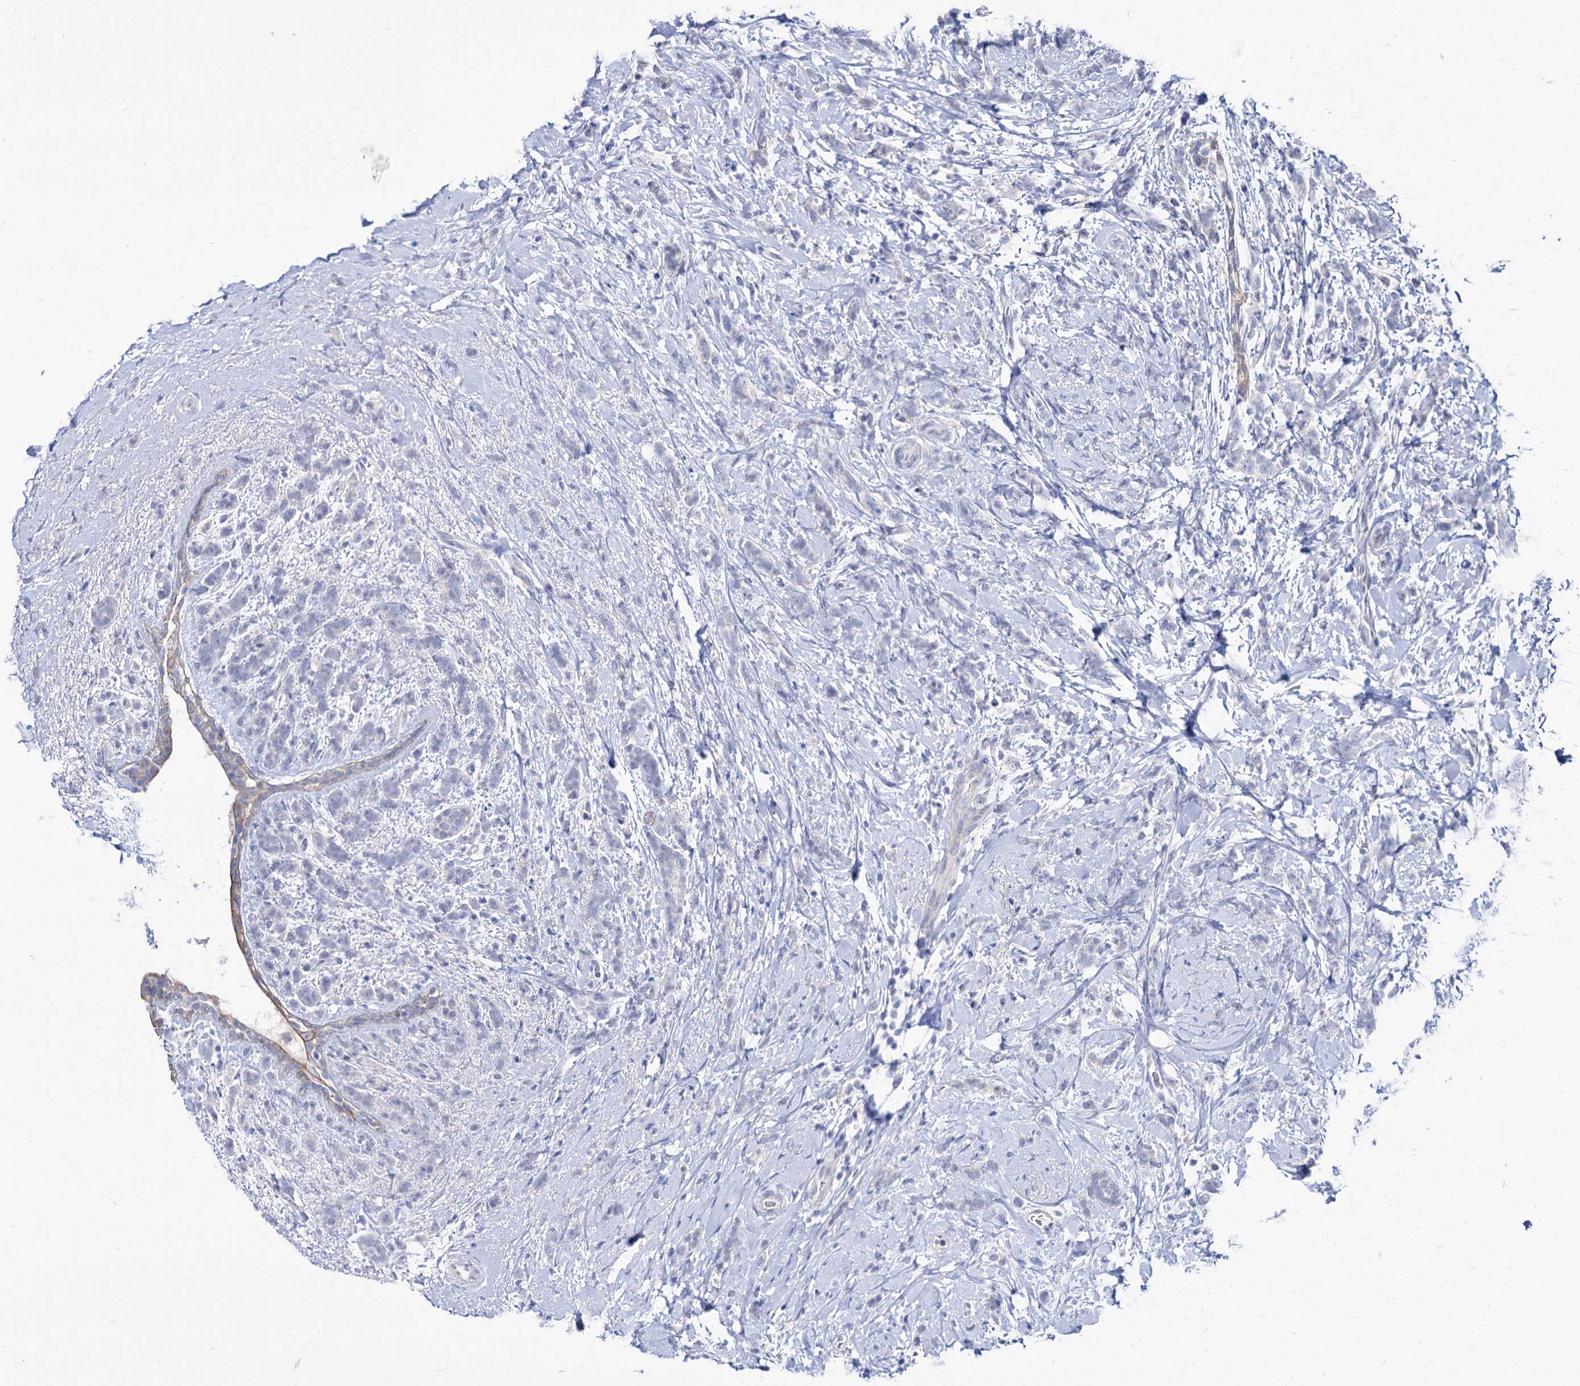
{"staining": {"intensity": "negative", "quantity": "none", "location": "none"}, "tissue": "breast cancer", "cell_type": "Tumor cells", "image_type": "cancer", "snomed": [{"axis": "morphology", "description": "Lobular carcinoma"}, {"axis": "topography", "description": "Breast"}], "caption": "Immunohistochemical staining of breast cancer (lobular carcinoma) shows no significant staining in tumor cells.", "gene": "NEK10", "patient": {"sex": "female", "age": 58}}